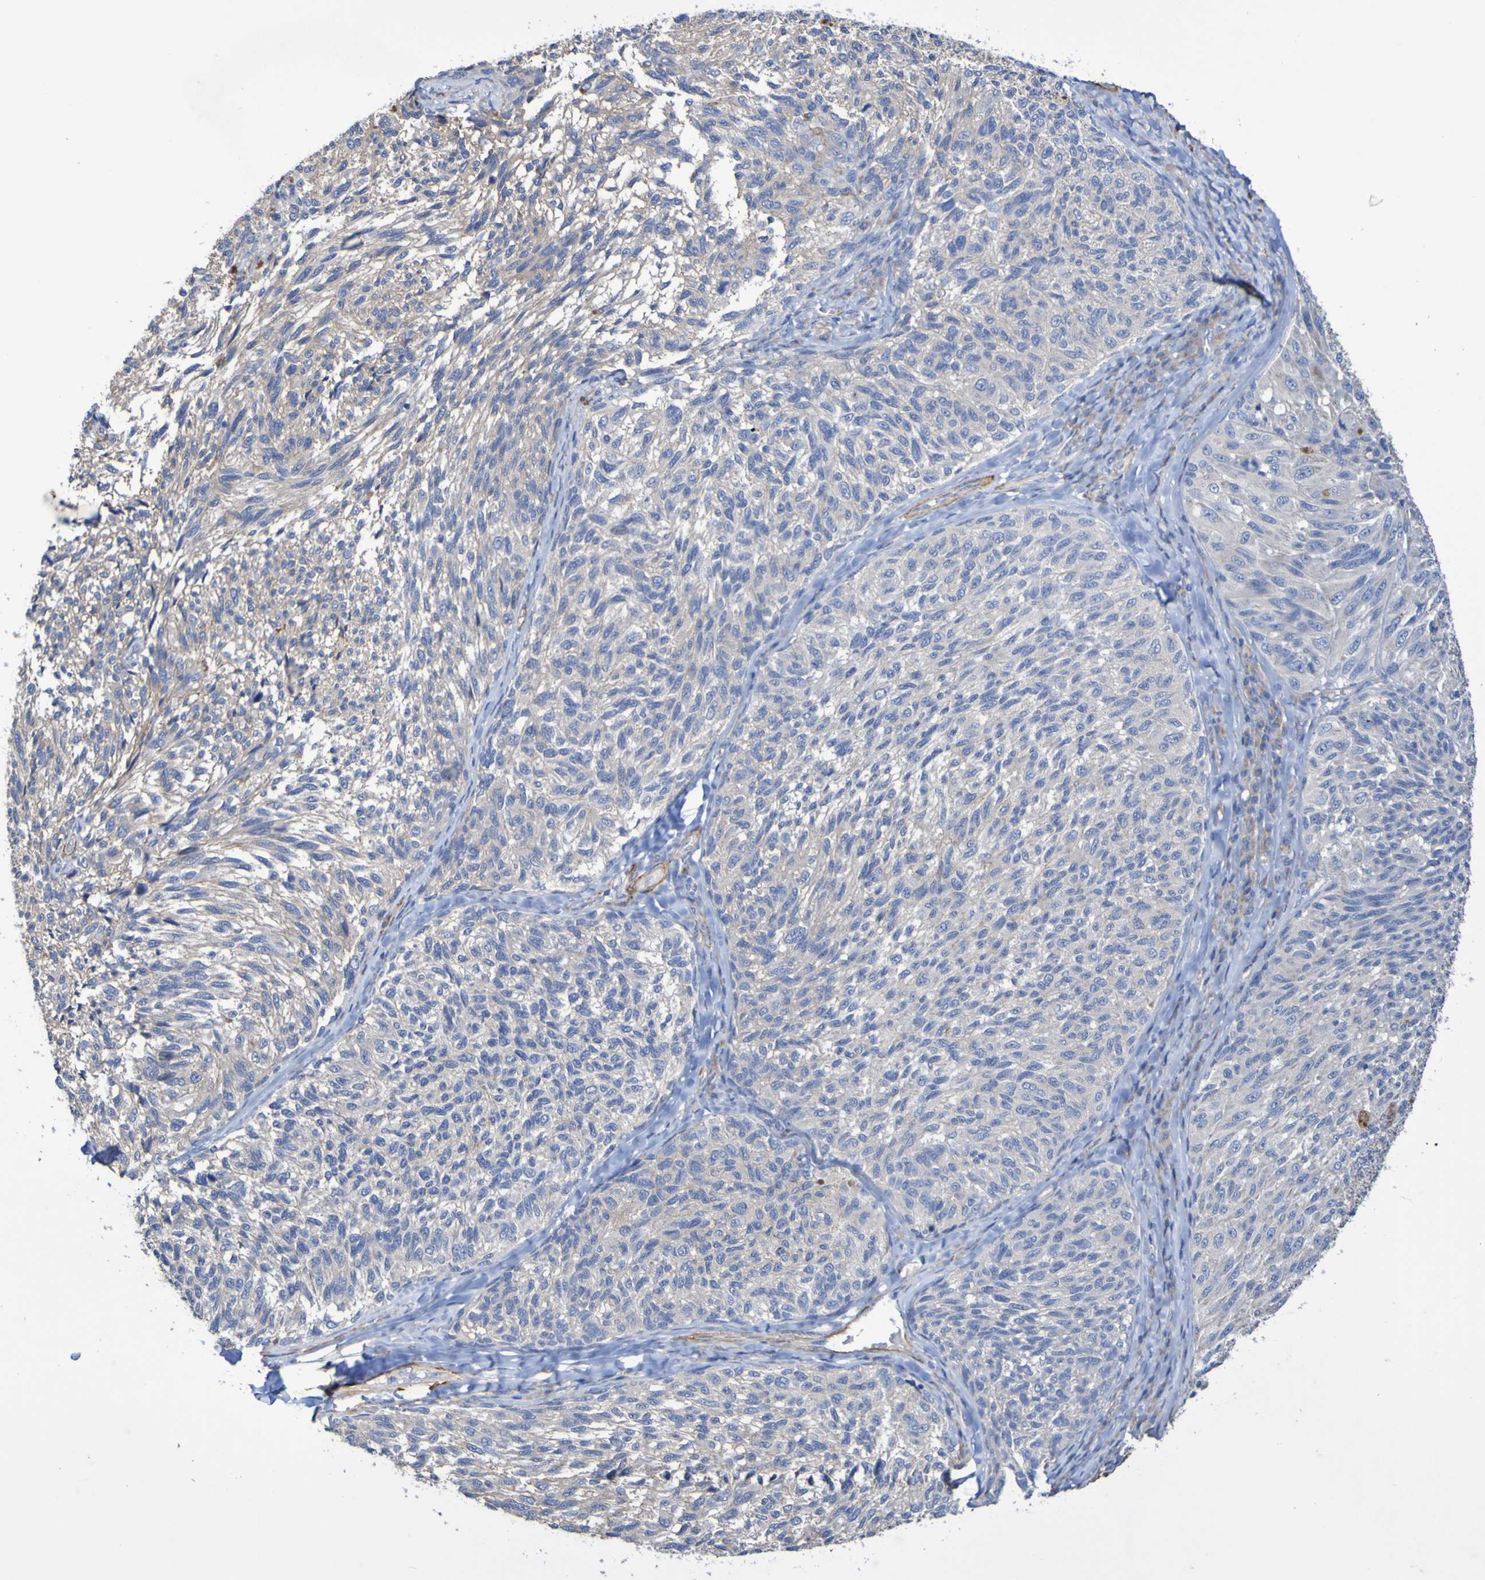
{"staining": {"intensity": "moderate", "quantity": "<25%", "location": "cytoplasmic/membranous"}, "tissue": "melanoma", "cell_type": "Tumor cells", "image_type": "cancer", "snomed": [{"axis": "morphology", "description": "Malignant melanoma, NOS"}, {"axis": "topography", "description": "Skin"}], "caption": "Immunohistochemical staining of melanoma reveals low levels of moderate cytoplasmic/membranous positivity in approximately <25% of tumor cells. The staining was performed using DAB to visualize the protein expression in brown, while the nuclei were stained in blue with hematoxylin (Magnification: 20x).", "gene": "SRPRB", "patient": {"sex": "female", "age": 73}}